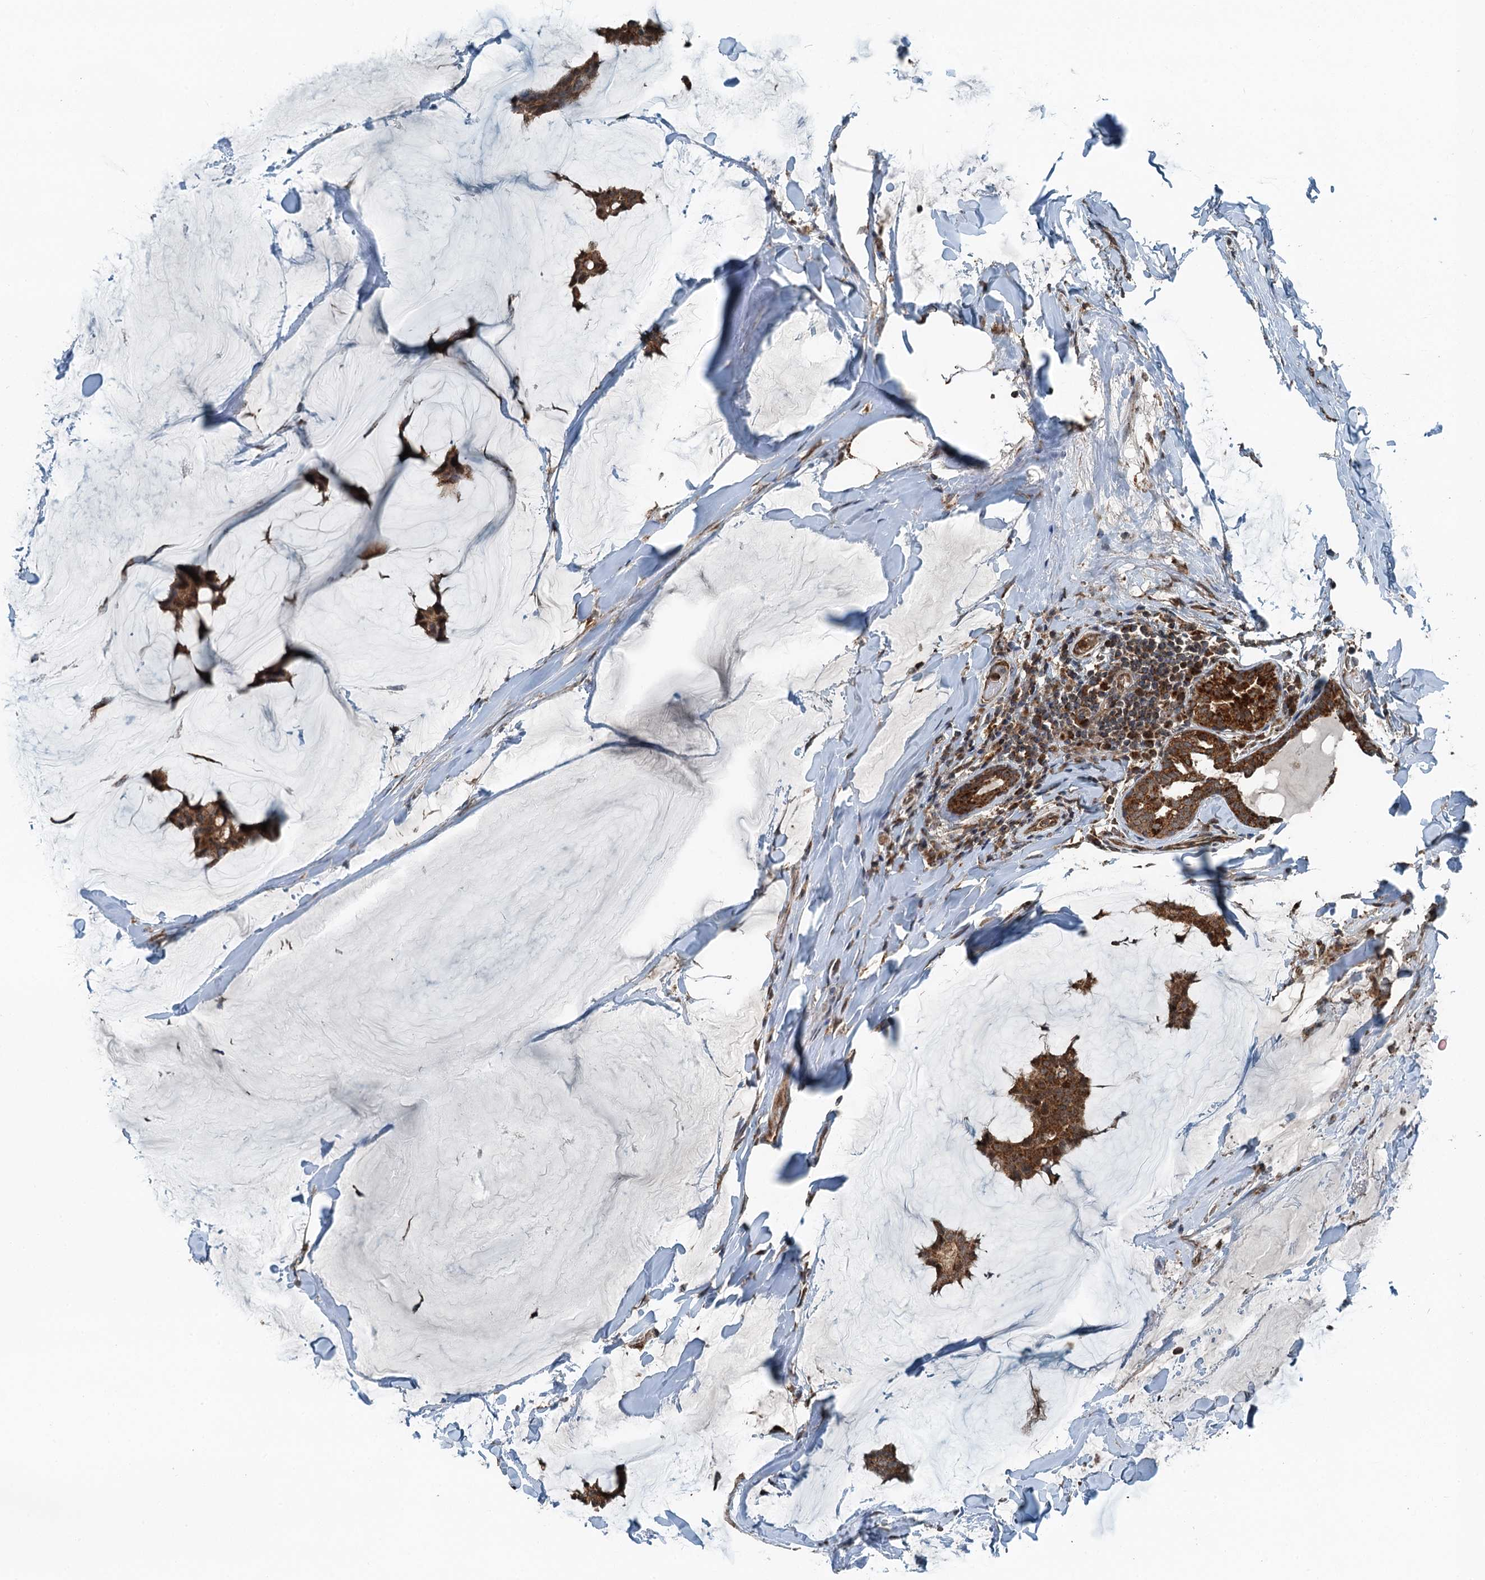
{"staining": {"intensity": "moderate", "quantity": ">75%", "location": "cytoplasmic/membranous,nuclear"}, "tissue": "breast cancer", "cell_type": "Tumor cells", "image_type": "cancer", "snomed": [{"axis": "morphology", "description": "Duct carcinoma"}, {"axis": "topography", "description": "Breast"}], "caption": "Brown immunohistochemical staining in human breast cancer (infiltrating ductal carcinoma) reveals moderate cytoplasmic/membranous and nuclear staining in approximately >75% of tumor cells.", "gene": "BMERB1", "patient": {"sex": "female", "age": 93}}